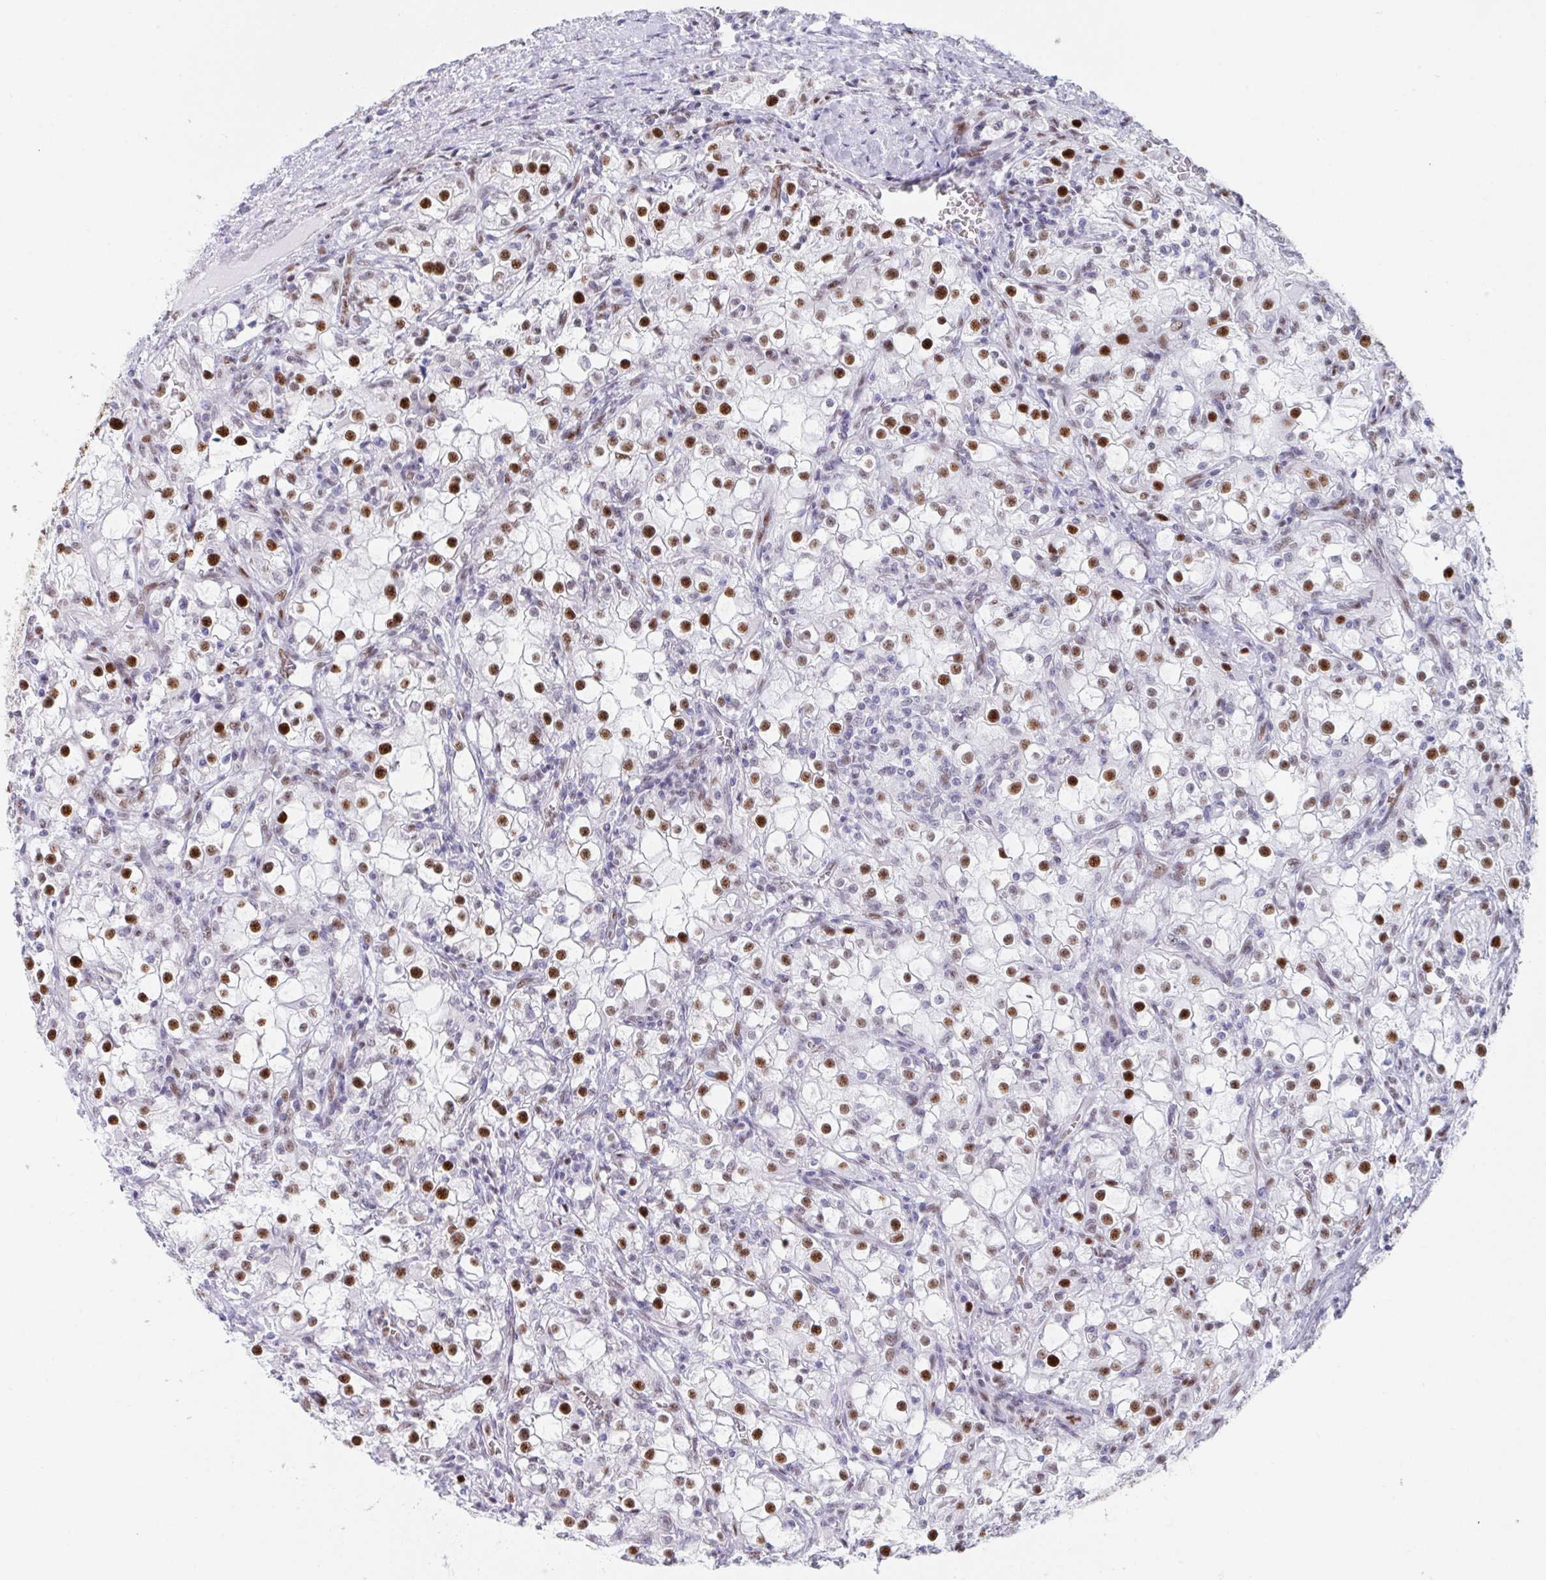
{"staining": {"intensity": "strong", "quantity": "25%-75%", "location": "nuclear"}, "tissue": "renal cancer", "cell_type": "Tumor cells", "image_type": "cancer", "snomed": [{"axis": "morphology", "description": "Adenocarcinoma, NOS"}, {"axis": "topography", "description": "Kidney"}], "caption": "Protein expression by immunohistochemistry demonstrates strong nuclear staining in about 25%-75% of tumor cells in adenocarcinoma (renal). (Brightfield microscopy of DAB IHC at high magnification).", "gene": "IKZF2", "patient": {"sex": "female", "age": 74}}